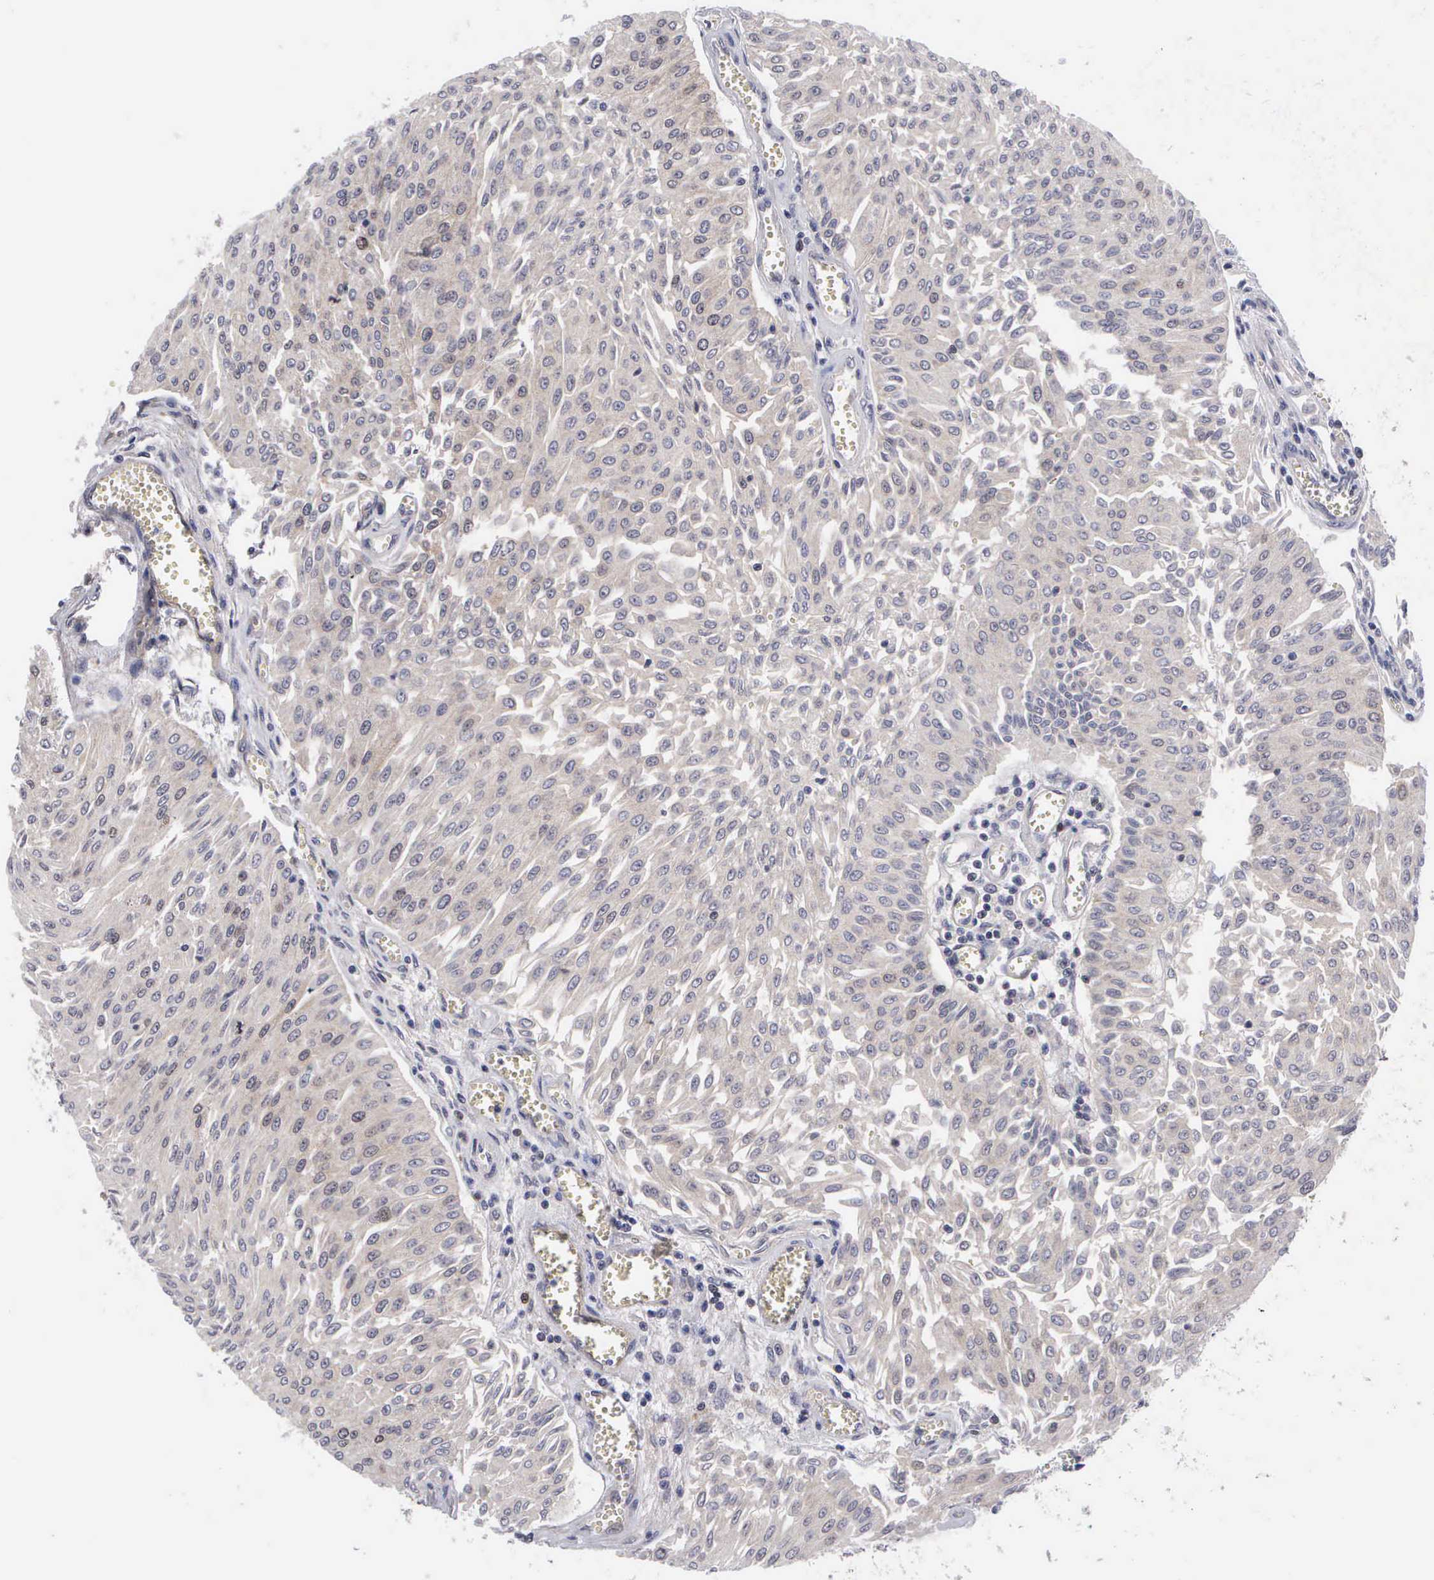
{"staining": {"intensity": "weak", "quantity": ">75%", "location": "cytoplasmic/membranous"}, "tissue": "urothelial cancer", "cell_type": "Tumor cells", "image_type": "cancer", "snomed": [{"axis": "morphology", "description": "Urothelial carcinoma, Low grade"}, {"axis": "topography", "description": "Urinary bladder"}], "caption": "Immunohistochemistry (IHC) staining of low-grade urothelial carcinoma, which reveals low levels of weak cytoplasmic/membranous expression in approximately >75% of tumor cells indicating weak cytoplasmic/membranous protein expression. The staining was performed using DAB (brown) for protein detection and nuclei were counterstained in hematoxylin (blue).", "gene": "MAST4", "patient": {"sex": "male", "age": 86}}